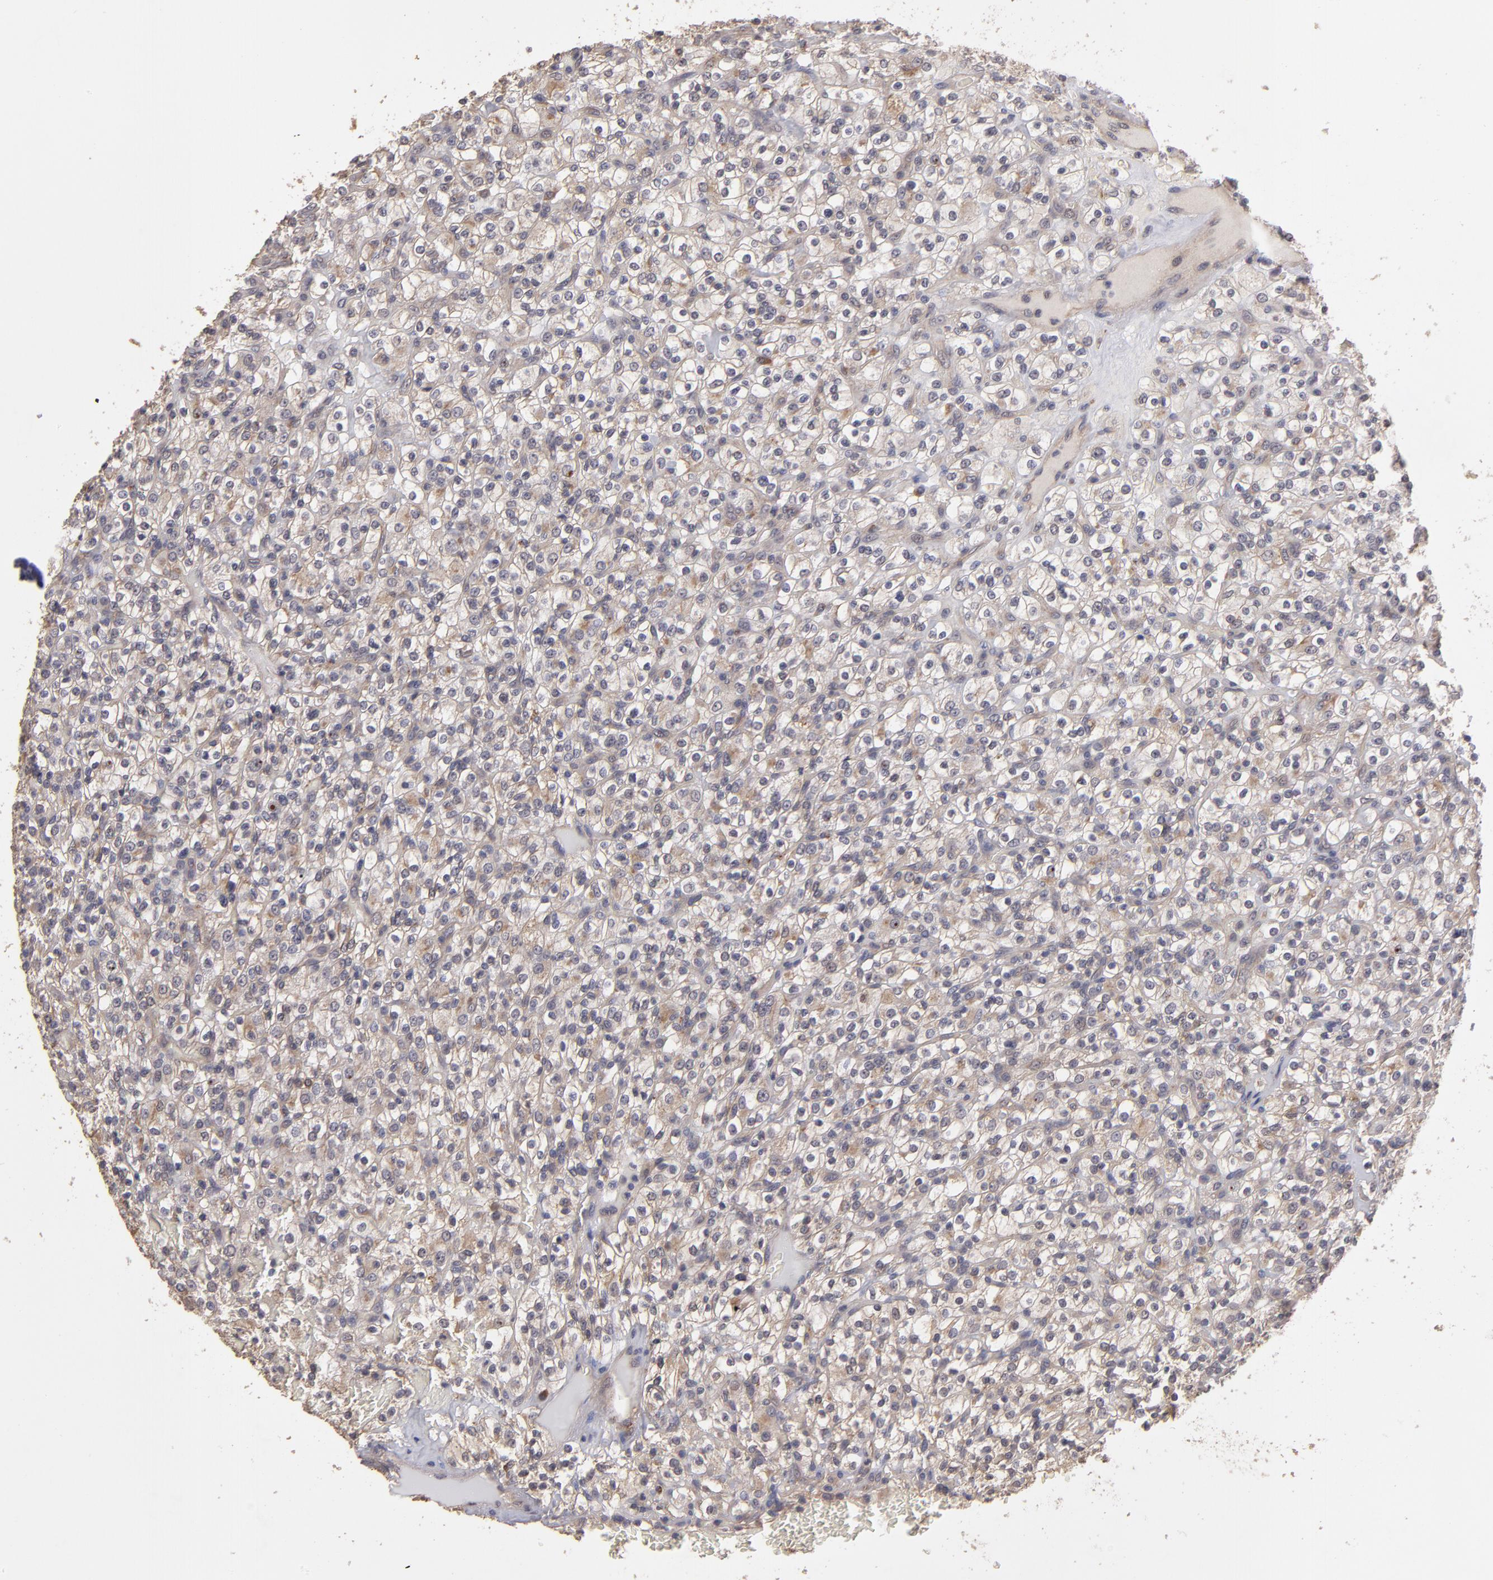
{"staining": {"intensity": "weak", "quantity": "25%-75%", "location": "cytoplasmic/membranous"}, "tissue": "renal cancer", "cell_type": "Tumor cells", "image_type": "cancer", "snomed": [{"axis": "morphology", "description": "Normal tissue, NOS"}, {"axis": "morphology", "description": "Adenocarcinoma, NOS"}, {"axis": "topography", "description": "Kidney"}], "caption": "Renal adenocarcinoma was stained to show a protein in brown. There is low levels of weak cytoplasmic/membranous expression in approximately 25%-75% of tumor cells.", "gene": "CTSO", "patient": {"sex": "female", "age": 72}}